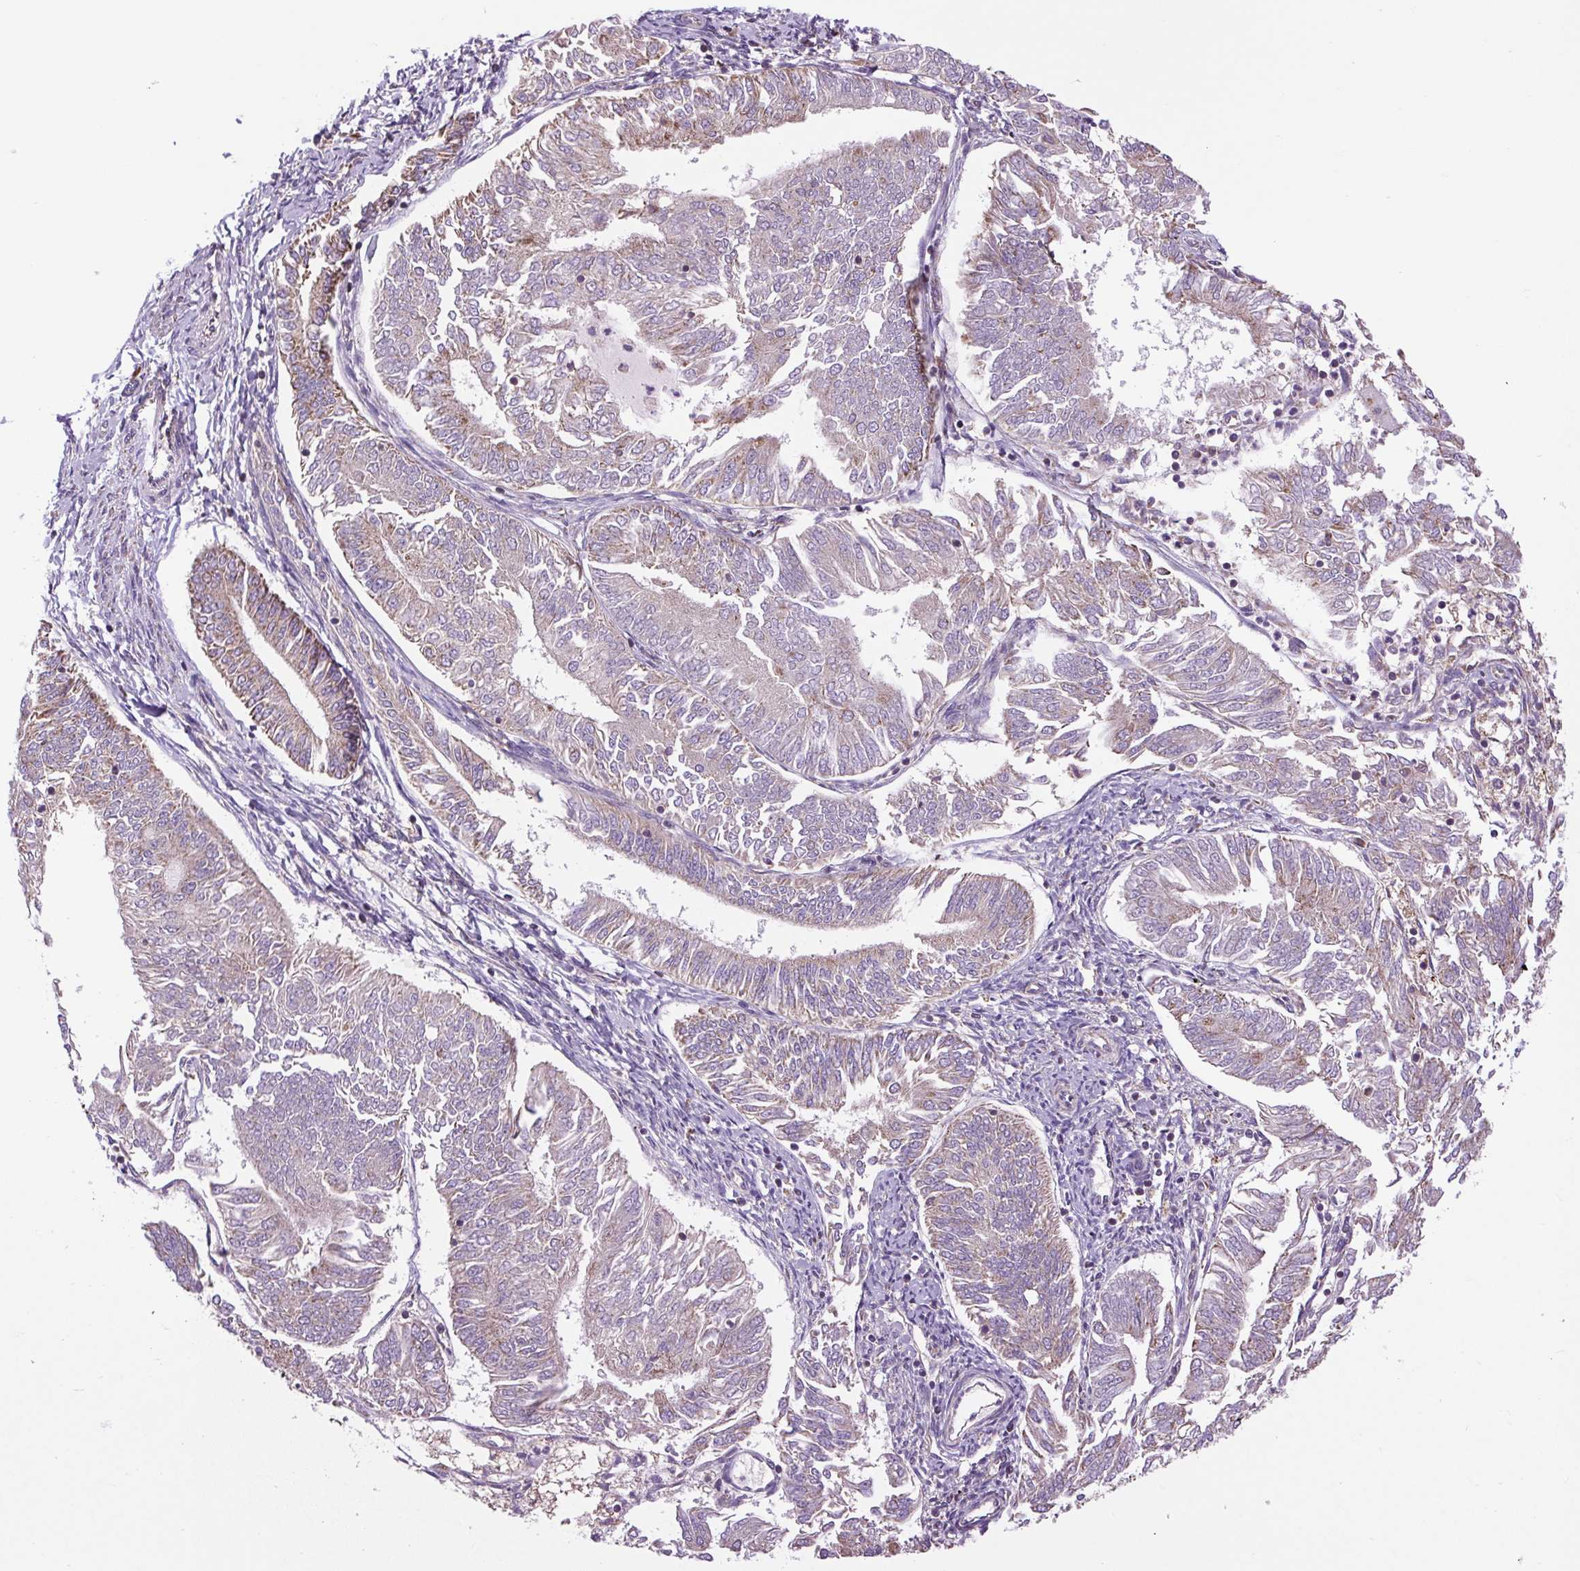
{"staining": {"intensity": "weak", "quantity": "25%-75%", "location": "cytoplasmic/membranous"}, "tissue": "endometrial cancer", "cell_type": "Tumor cells", "image_type": "cancer", "snomed": [{"axis": "morphology", "description": "Adenocarcinoma, NOS"}, {"axis": "topography", "description": "Endometrium"}], "caption": "Protein analysis of adenocarcinoma (endometrial) tissue displays weak cytoplasmic/membranous positivity in approximately 25%-75% of tumor cells. (Stains: DAB in brown, nuclei in blue, Microscopy: brightfield microscopy at high magnification).", "gene": "PLCG1", "patient": {"sex": "female", "age": 58}}